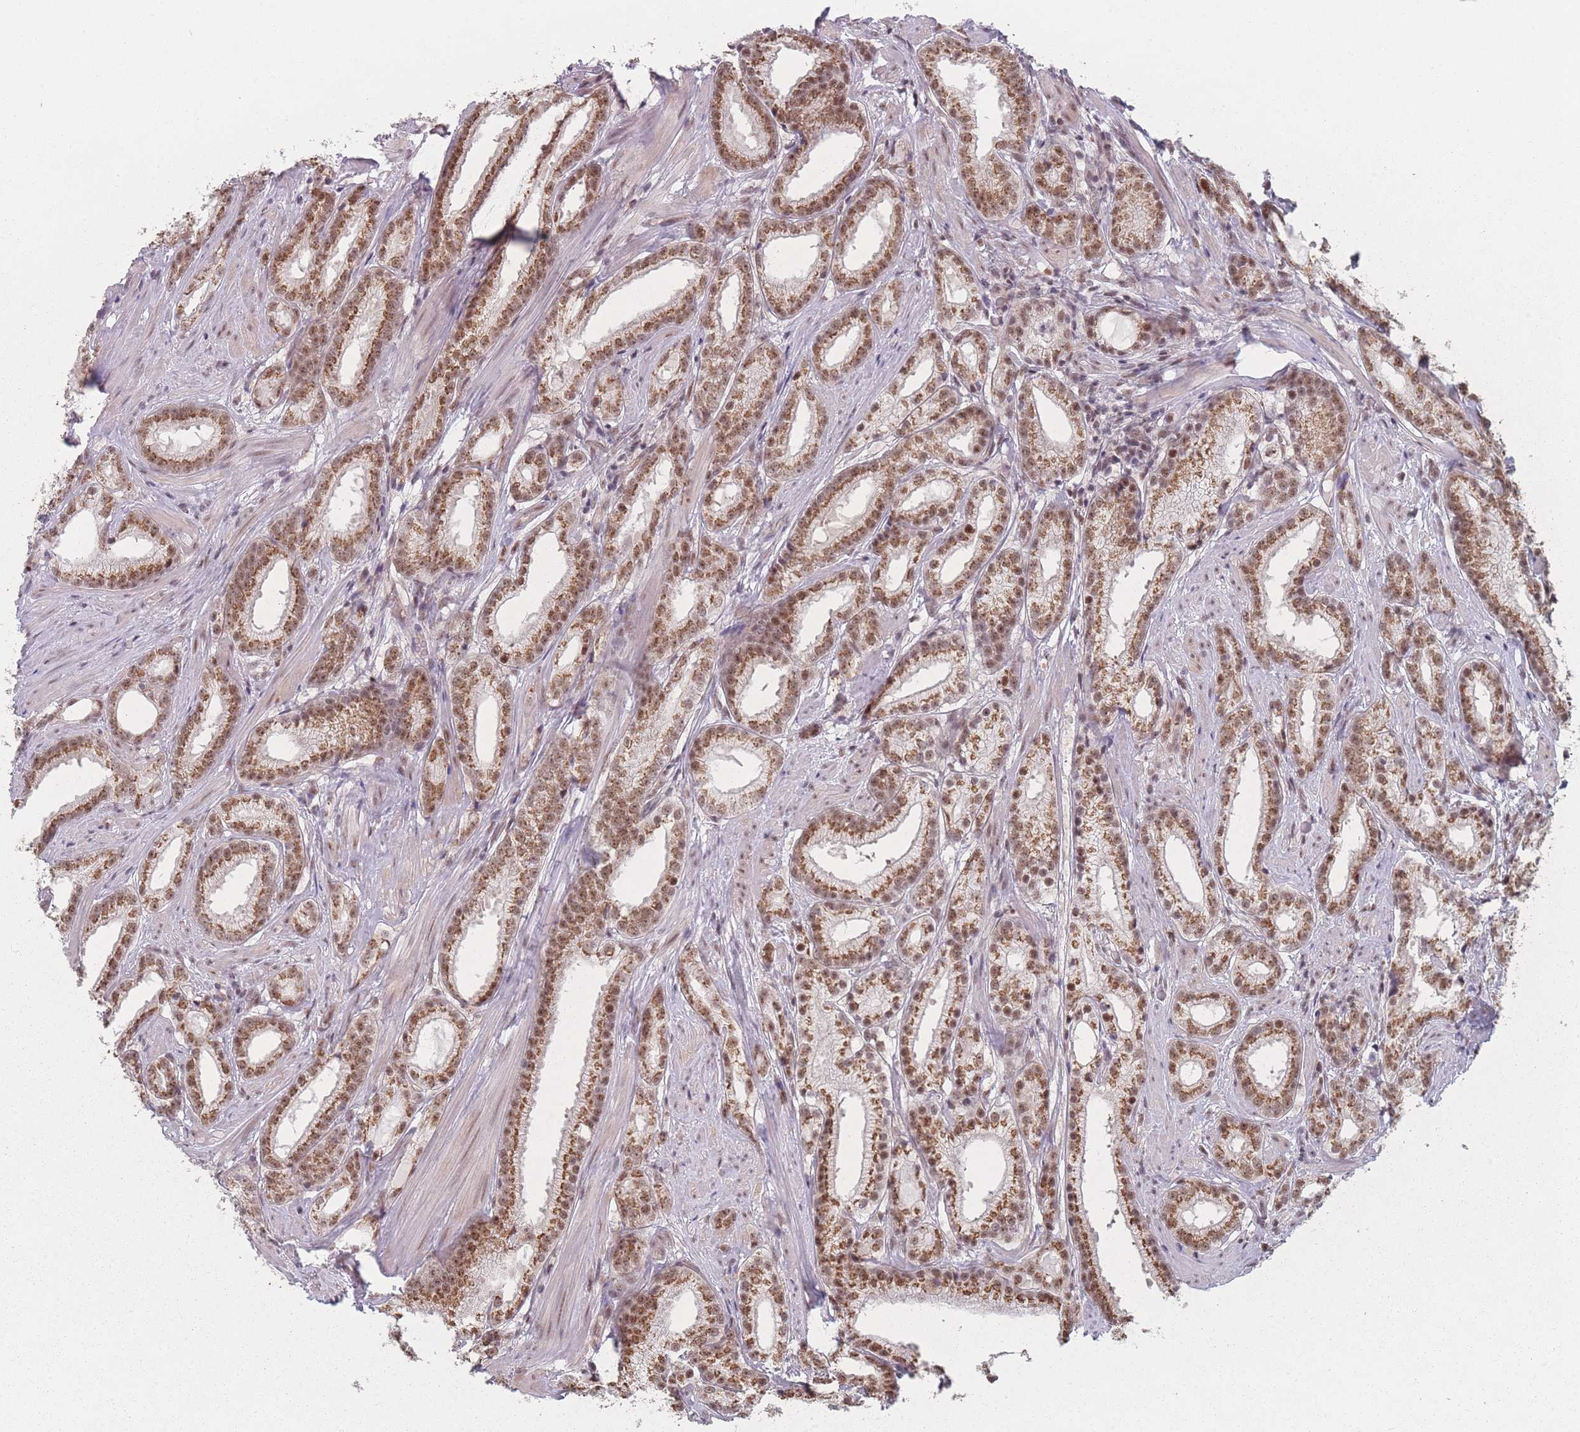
{"staining": {"intensity": "moderate", "quantity": ">75%", "location": "cytoplasmic/membranous,nuclear"}, "tissue": "prostate cancer", "cell_type": "Tumor cells", "image_type": "cancer", "snomed": [{"axis": "morphology", "description": "Adenocarcinoma, Low grade"}, {"axis": "topography", "description": "Prostate"}], "caption": "IHC histopathology image of prostate adenocarcinoma (low-grade) stained for a protein (brown), which demonstrates medium levels of moderate cytoplasmic/membranous and nuclear staining in about >75% of tumor cells.", "gene": "ZC3H14", "patient": {"sex": "male", "age": 57}}